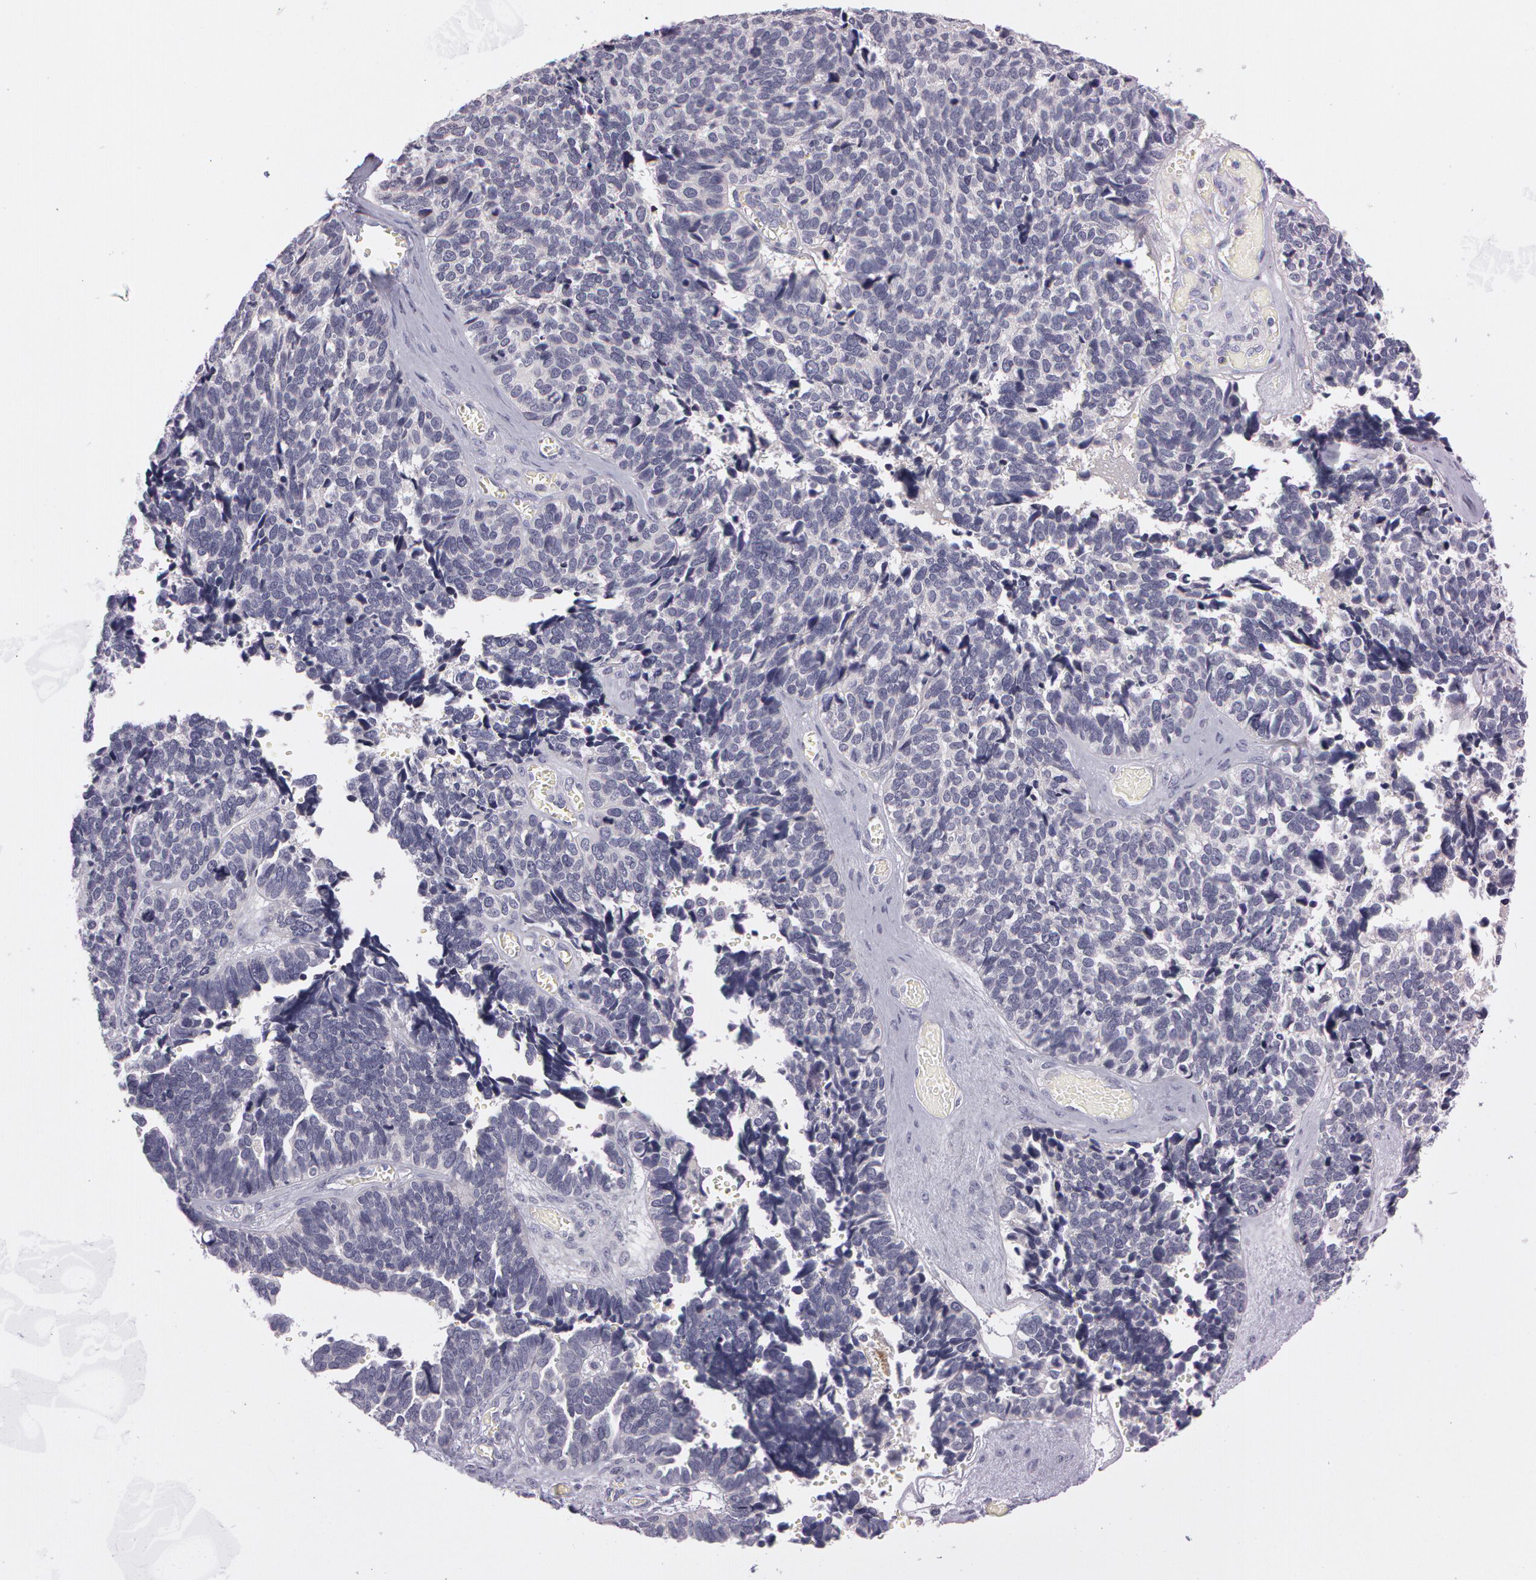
{"staining": {"intensity": "negative", "quantity": "none", "location": "none"}, "tissue": "ovarian cancer", "cell_type": "Tumor cells", "image_type": "cancer", "snomed": [{"axis": "morphology", "description": "Cystadenocarcinoma, serous, NOS"}, {"axis": "topography", "description": "Ovary"}], "caption": "Immunohistochemical staining of ovarian cancer (serous cystadenocarcinoma) demonstrates no significant staining in tumor cells.", "gene": "MXRA5", "patient": {"sex": "female", "age": 77}}